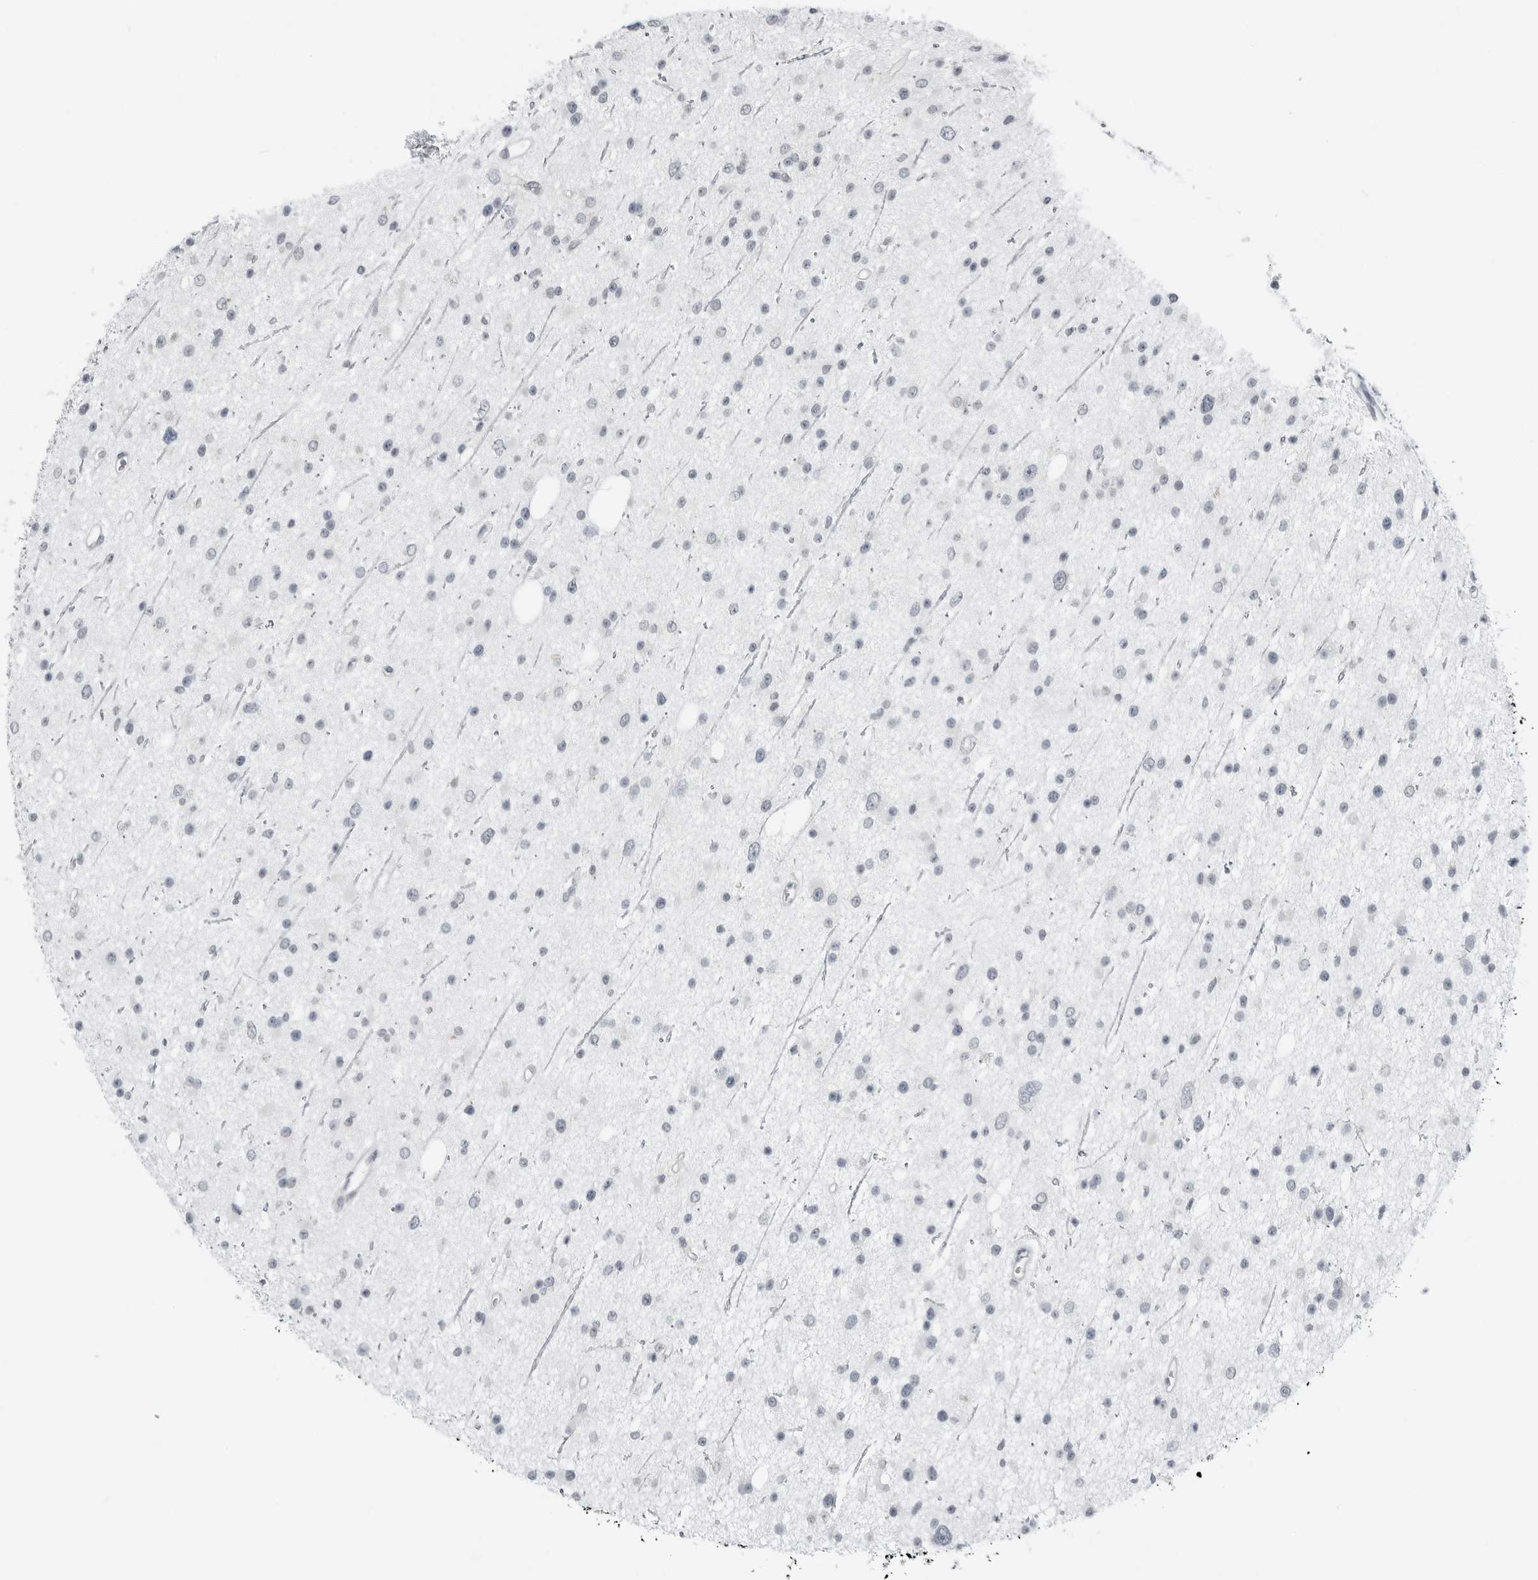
{"staining": {"intensity": "negative", "quantity": "none", "location": "none"}, "tissue": "glioma", "cell_type": "Tumor cells", "image_type": "cancer", "snomed": [{"axis": "morphology", "description": "Glioma, malignant, Low grade"}, {"axis": "topography", "description": "Cerebral cortex"}], "caption": "This is a photomicrograph of IHC staining of malignant glioma (low-grade), which shows no staining in tumor cells.", "gene": "XIRP1", "patient": {"sex": "female", "age": 39}}